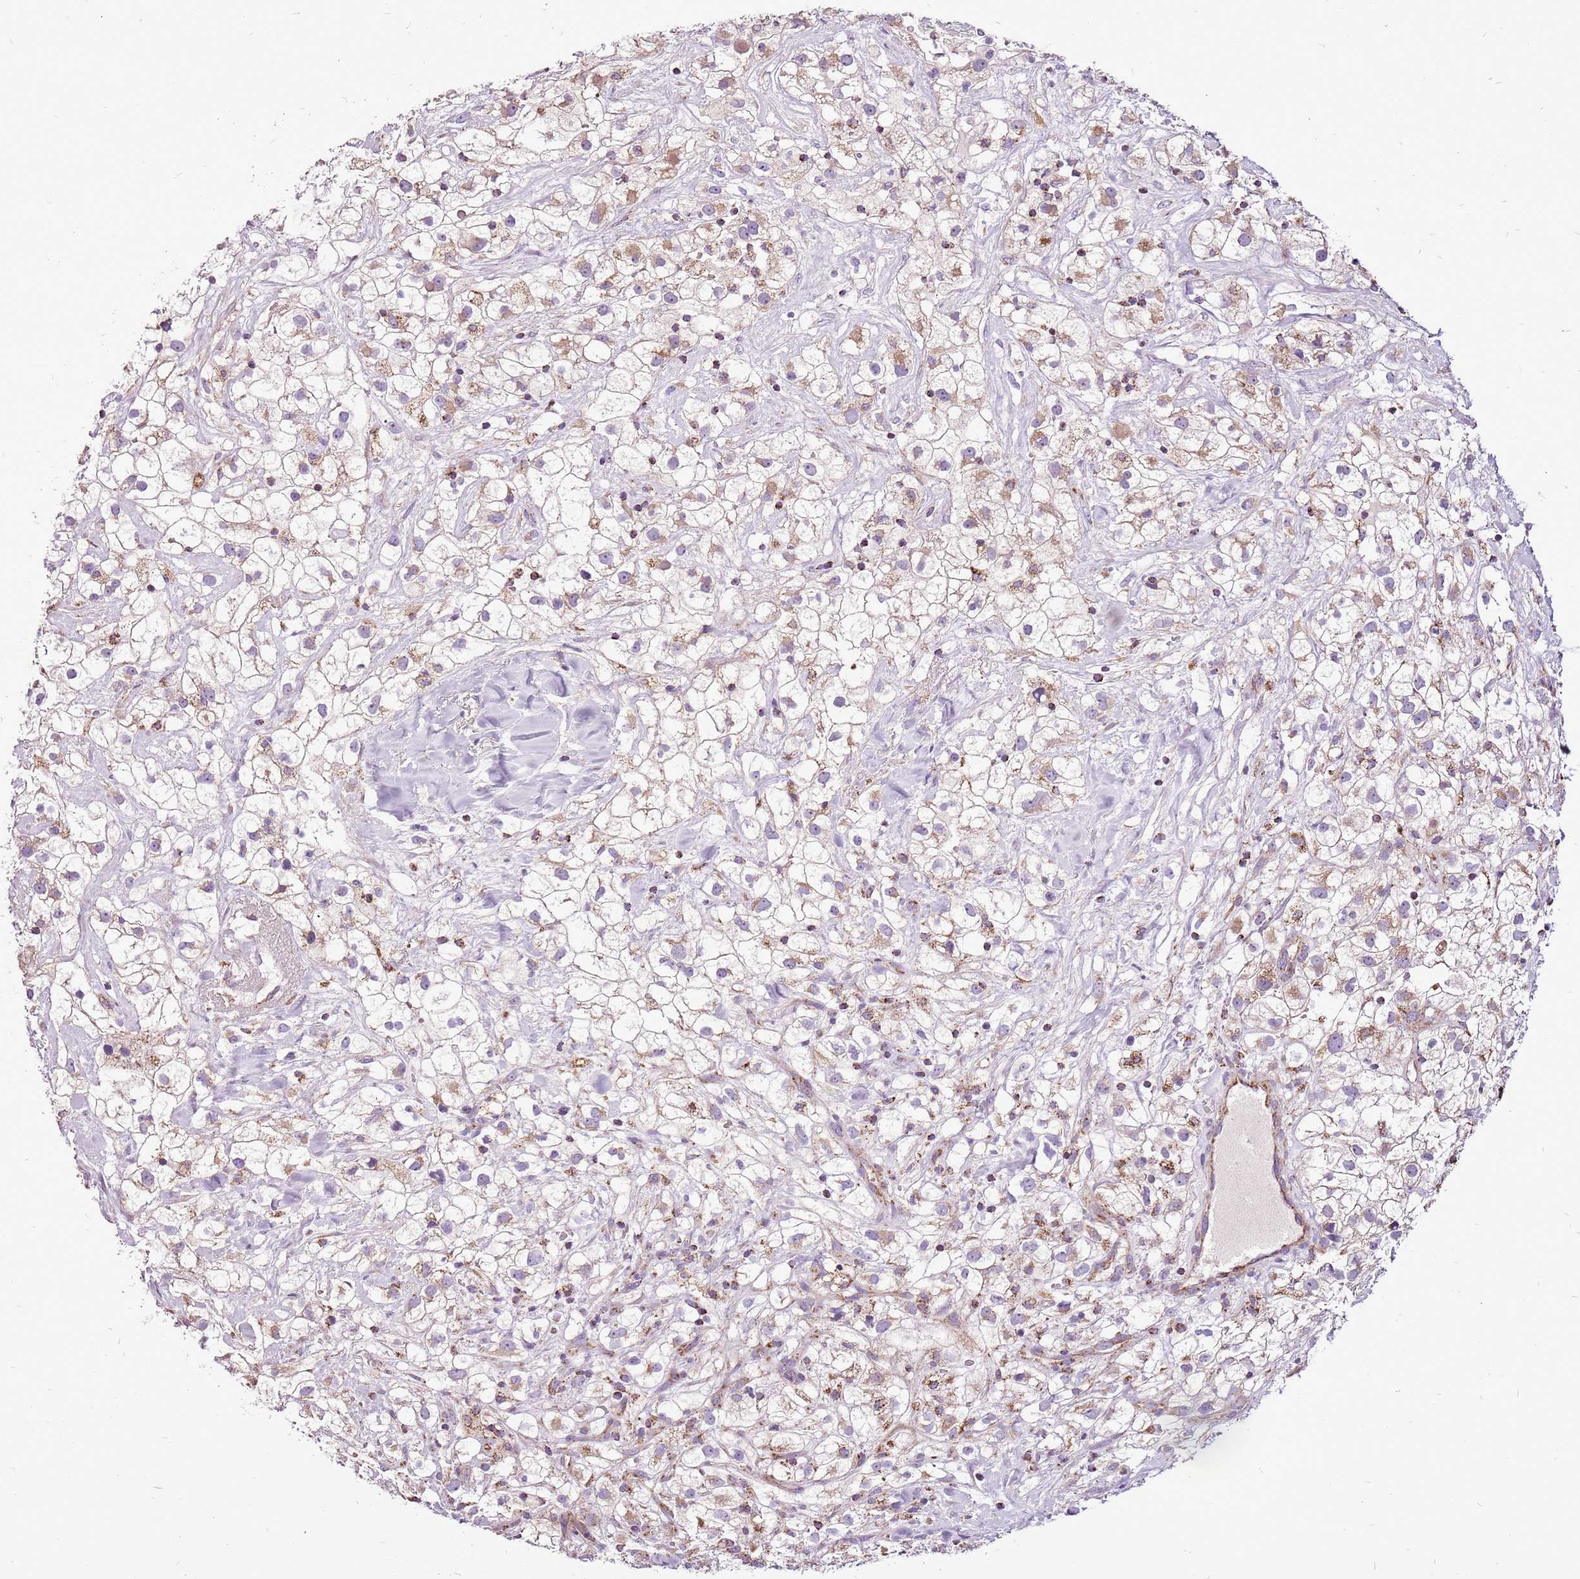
{"staining": {"intensity": "moderate", "quantity": ">75%", "location": "cytoplasmic/membranous"}, "tissue": "renal cancer", "cell_type": "Tumor cells", "image_type": "cancer", "snomed": [{"axis": "morphology", "description": "Adenocarcinoma, NOS"}, {"axis": "topography", "description": "Kidney"}], "caption": "DAB immunohistochemical staining of human renal cancer (adenocarcinoma) reveals moderate cytoplasmic/membranous protein expression in approximately >75% of tumor cells.", "gene": "GCDH", "patient": {"sex": "male", "age": 59}}